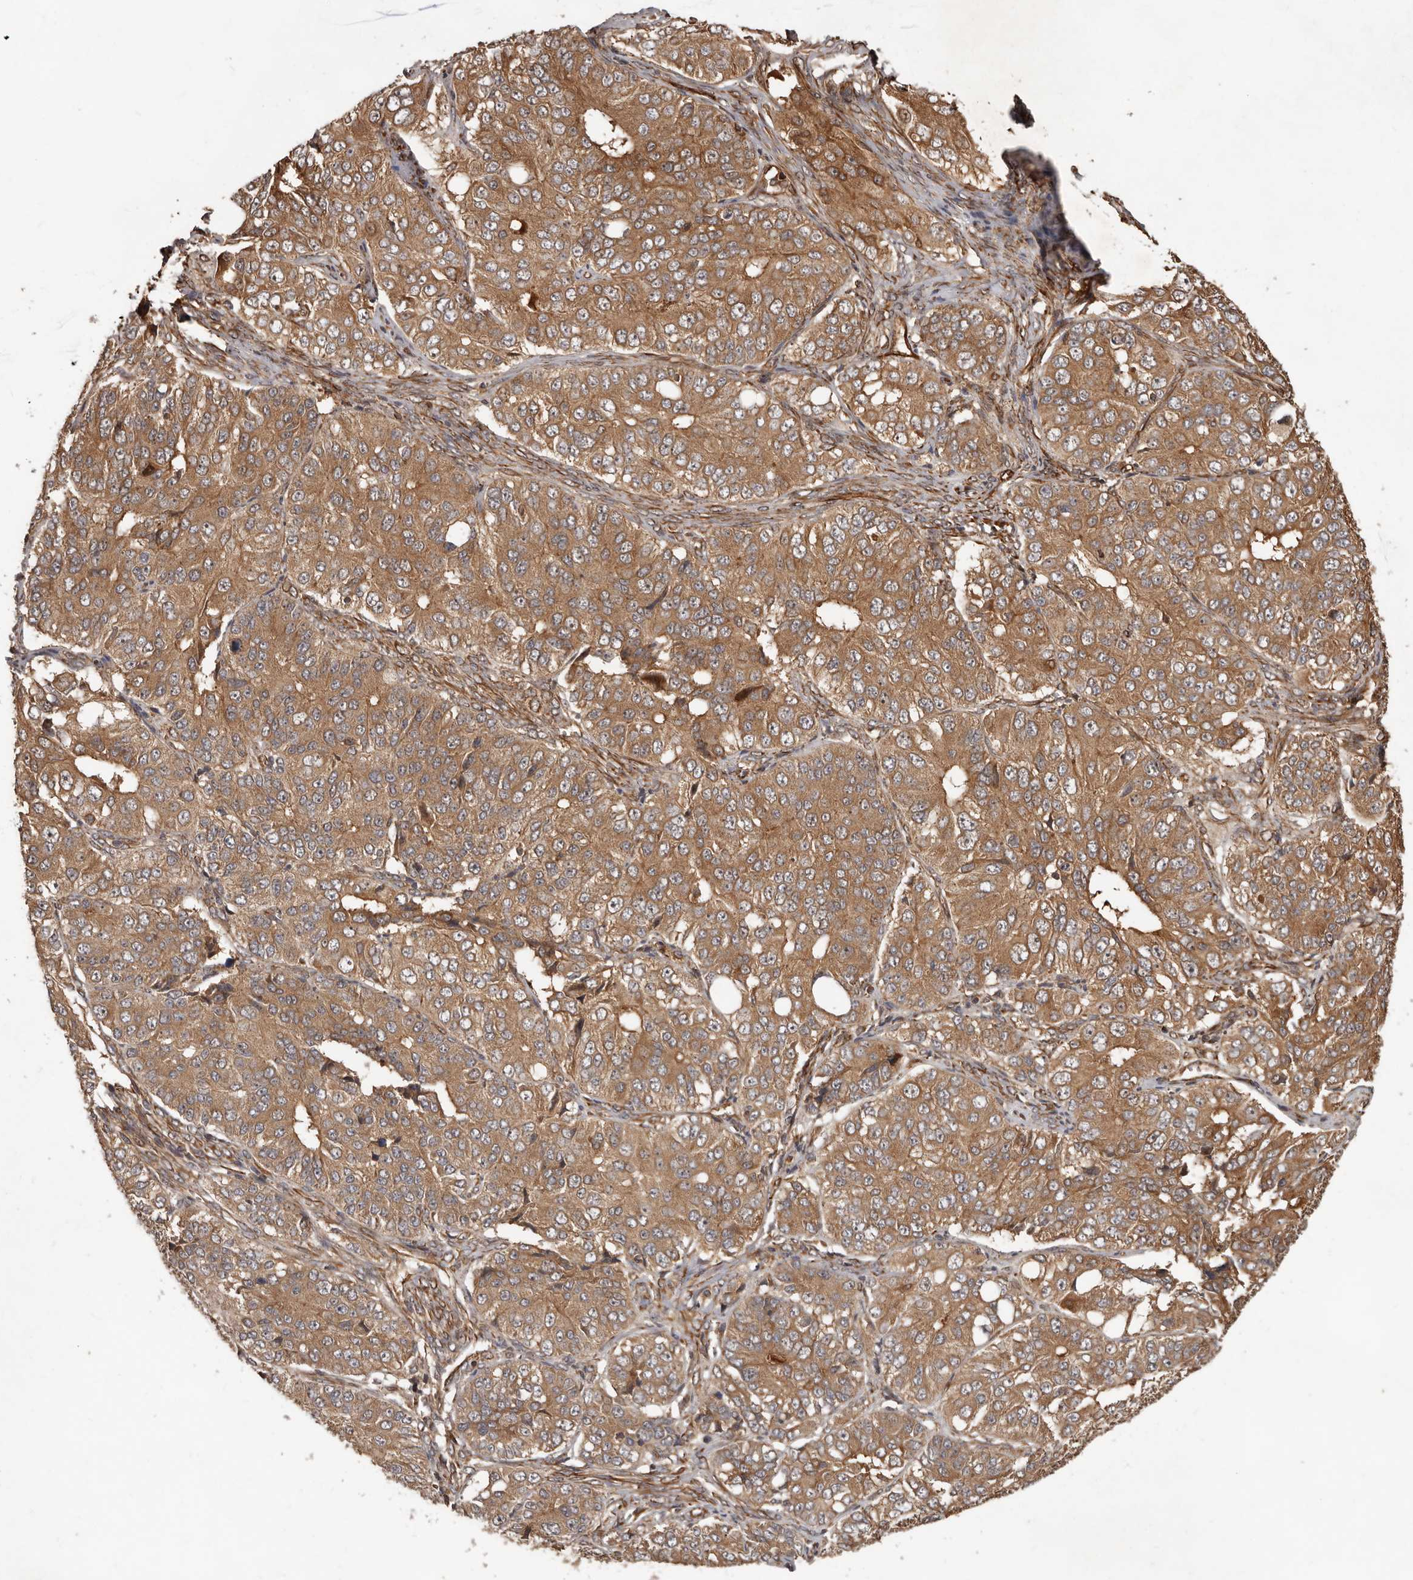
{"staining": {"intensity": "moderate", "quantity": ">75%", "location": "cytoplasmic/membranous"}, "tissue": "ovarian cancer", "cell_type": "Tumor cells", "image_type": "cancer", "snomed": [{"axis": "morphology", "description": "Carcinoma, endometroid"}, {"axis": "topography", "description": "Ovary"}], "caption": "A medium amount of moderate cytoplasmic/membranous staining is seen in about >75% of tumor cells in ovarian endometroid carcinoma tissue.", "gene": "STK36", "patient": {"sex": "female", "age": 51}}